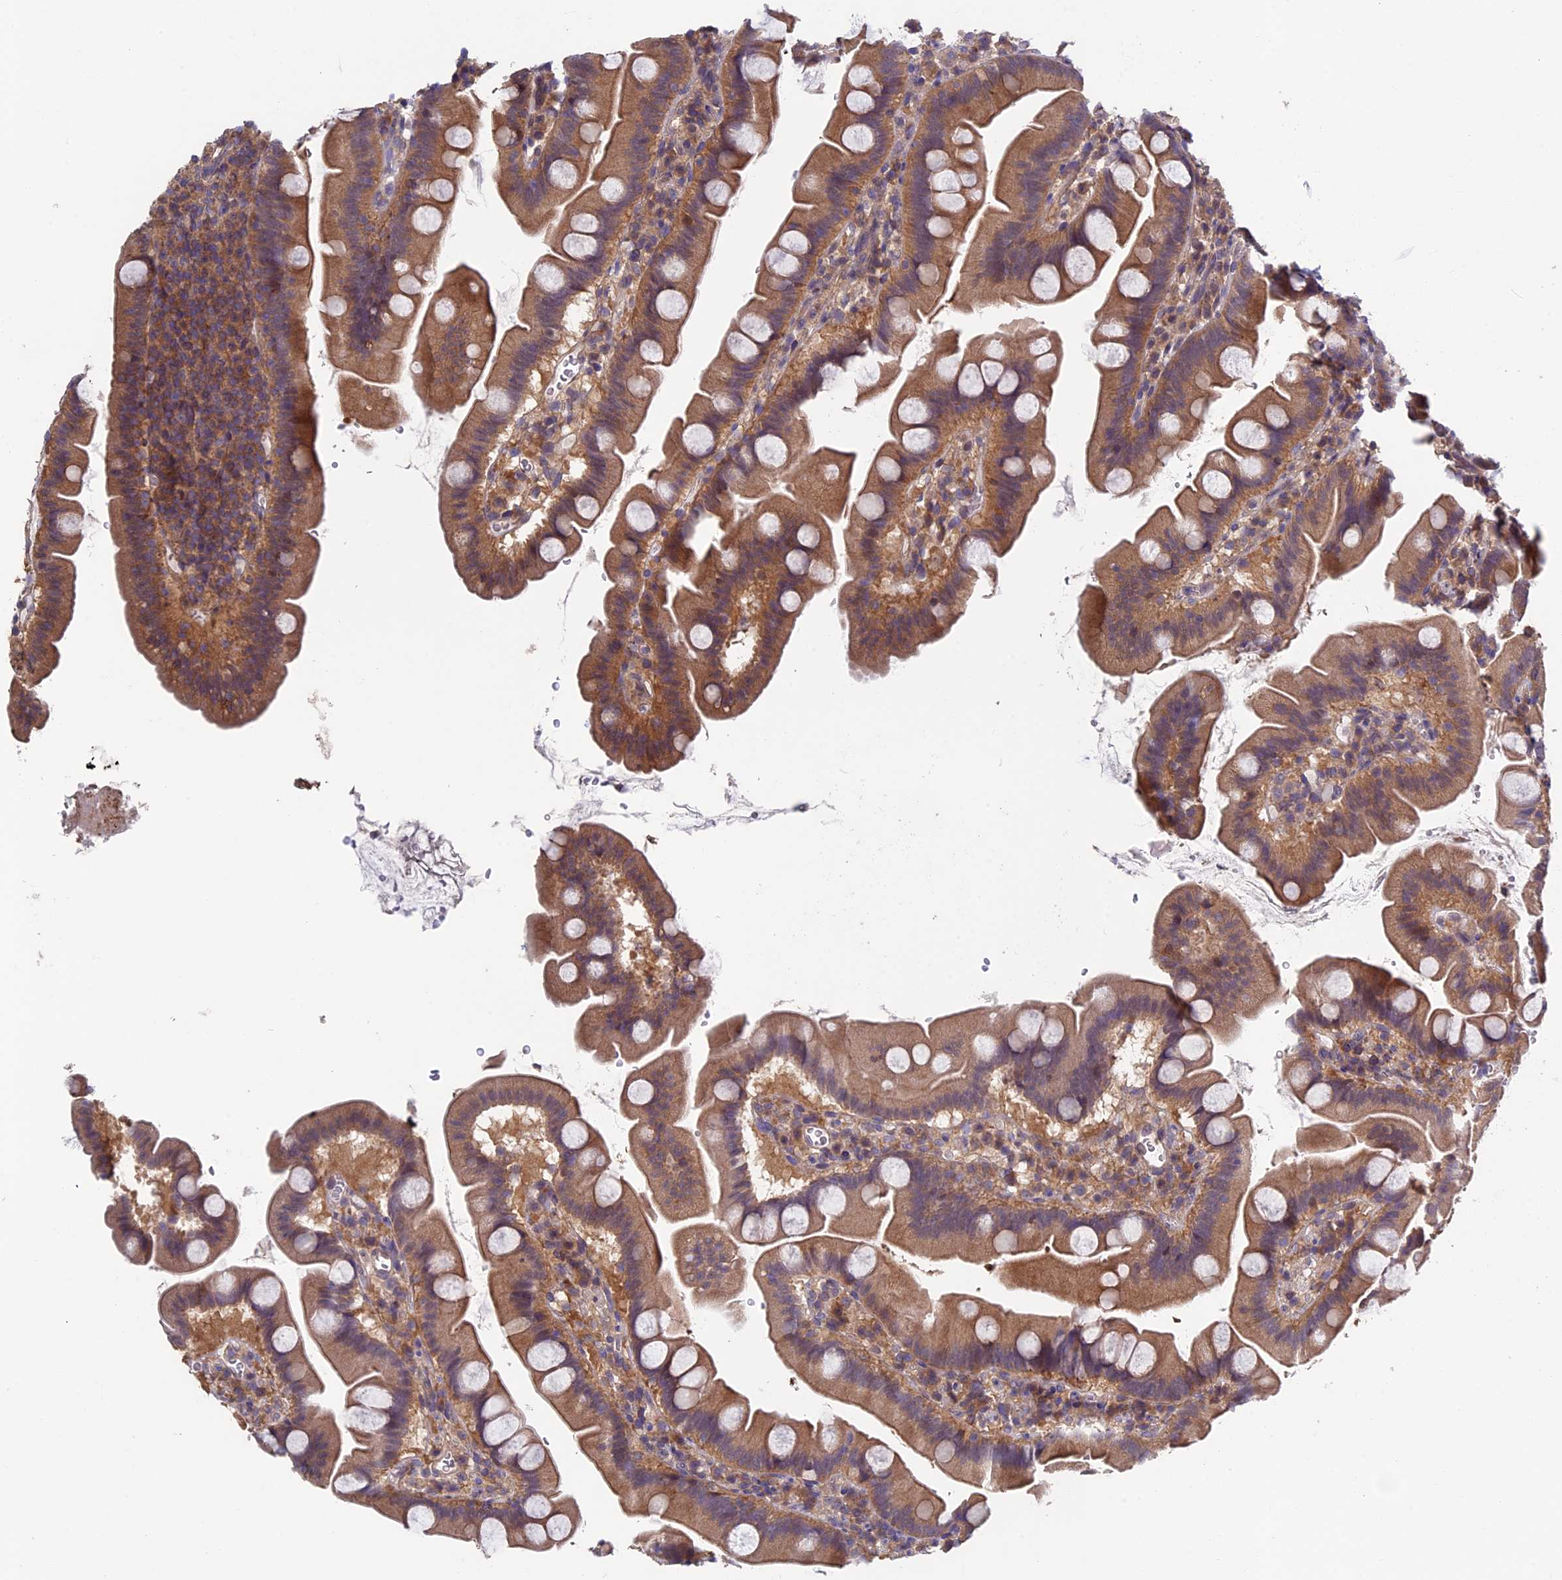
{"staining": {"intensity": "moderate", "quantity": ">75%", "location": "cytoplasmic/membranous"}, "tissue": "small intestine", "cell_type": "Glandular cells", "image_type": "normal", "snomed": [{"axis": "morphology", "description": "Normal tissue, NOS"}, {"axis": "topography", "description": "Small intestine"}], "caption": "This micrograph shows immunohistochemistry staining of benign human small intestine, with medium moderate cytoplasmic/membranous expression in approximately >75% of glandular cells.", "gene": "LCMT1", "patient": {"sex": "female", "age": 68}}